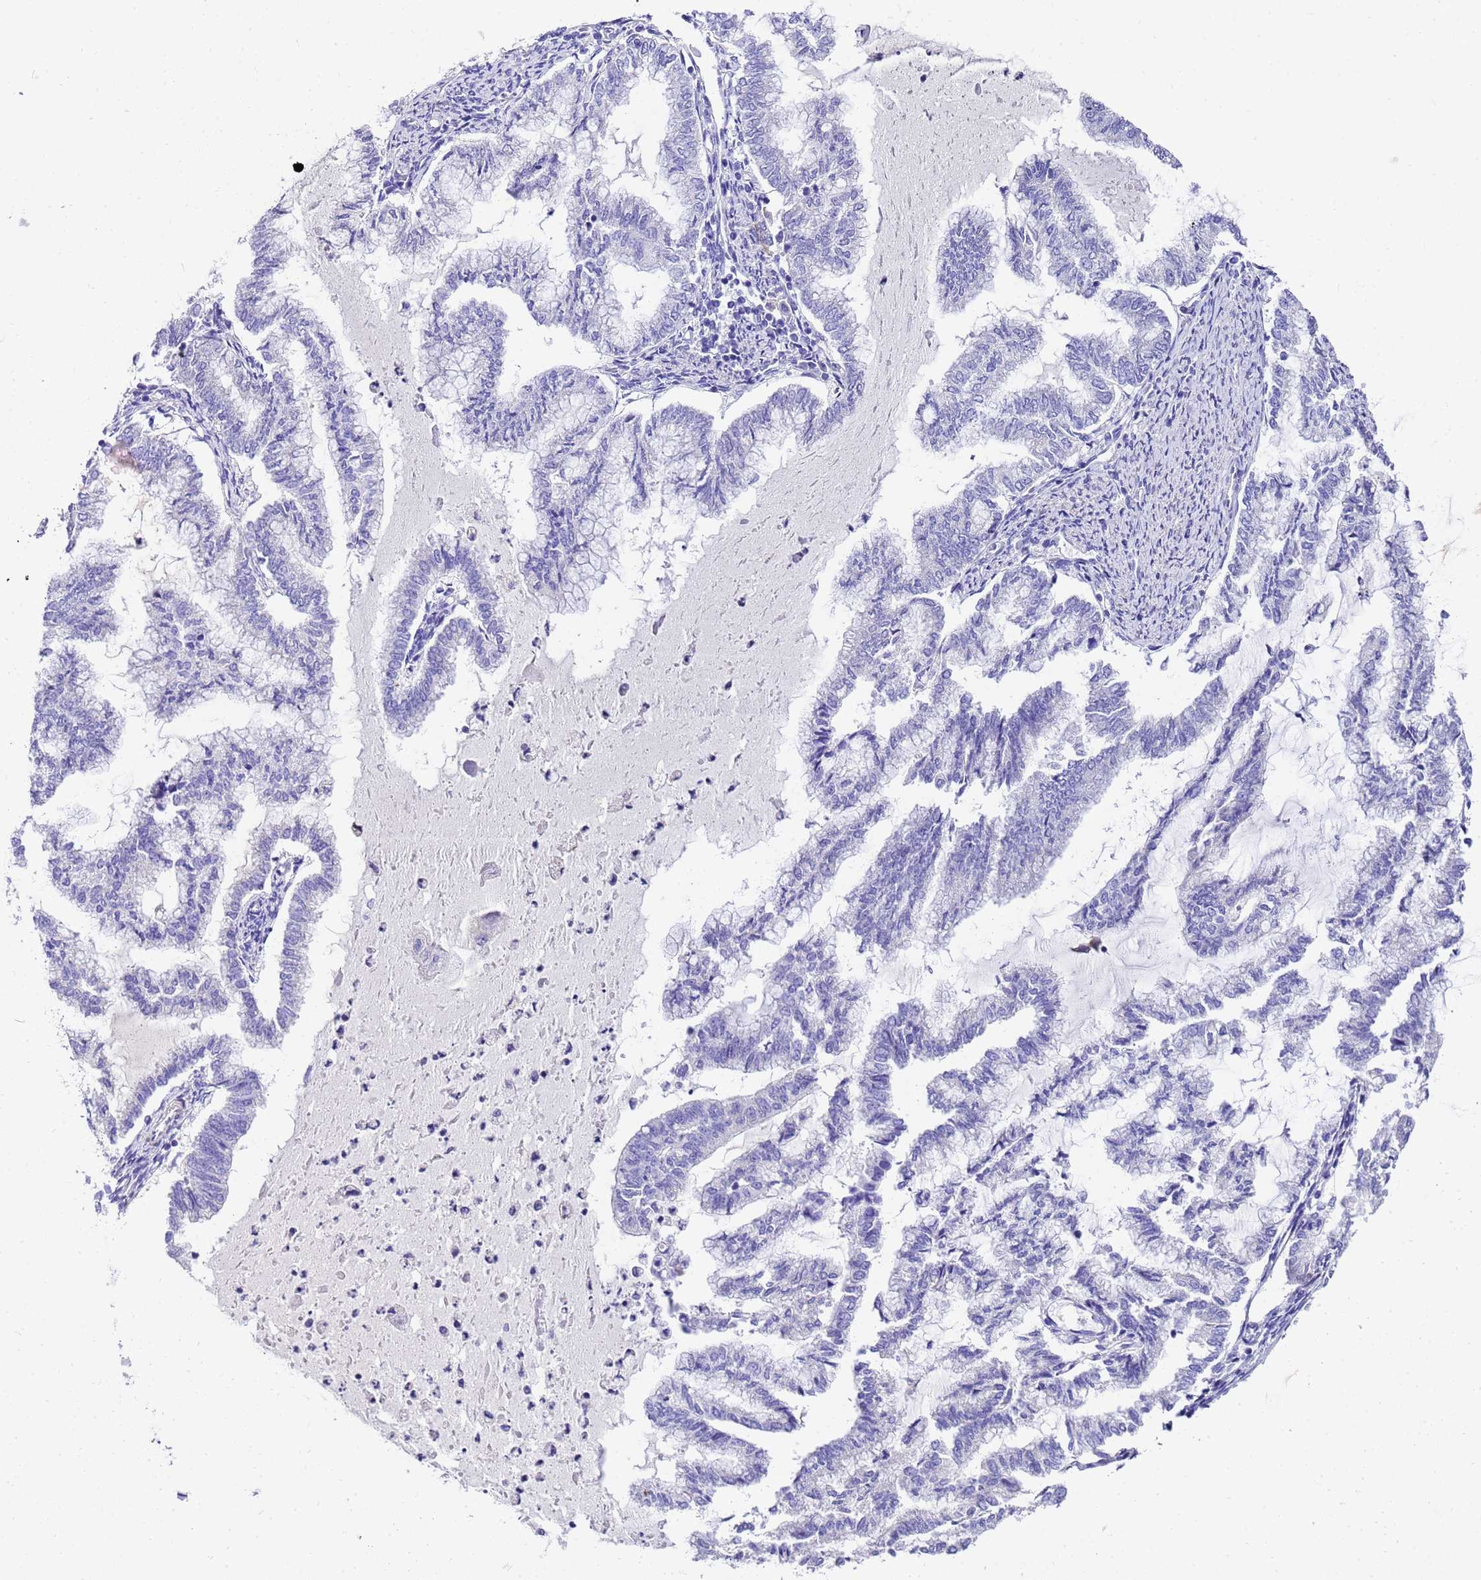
{"staining": {"intensity": "negative", "quantity": "none", "location": "none"}, "tissue": "endometrial cancer", "cell_type": "Tumor cells", "image_type": "cancer", "snomed": [{"axis": "morphology", "description": "Adenocarcinoma, NOS"}, {"axis": "topography", "description": "Endometrium"}], "caption": "Image shows no protein staining in tumor cells of endometrial cancer (adenocarcinoma) tissue.", "gene": "HSPB6", "patient": {"sex": "female", "age": 79}}